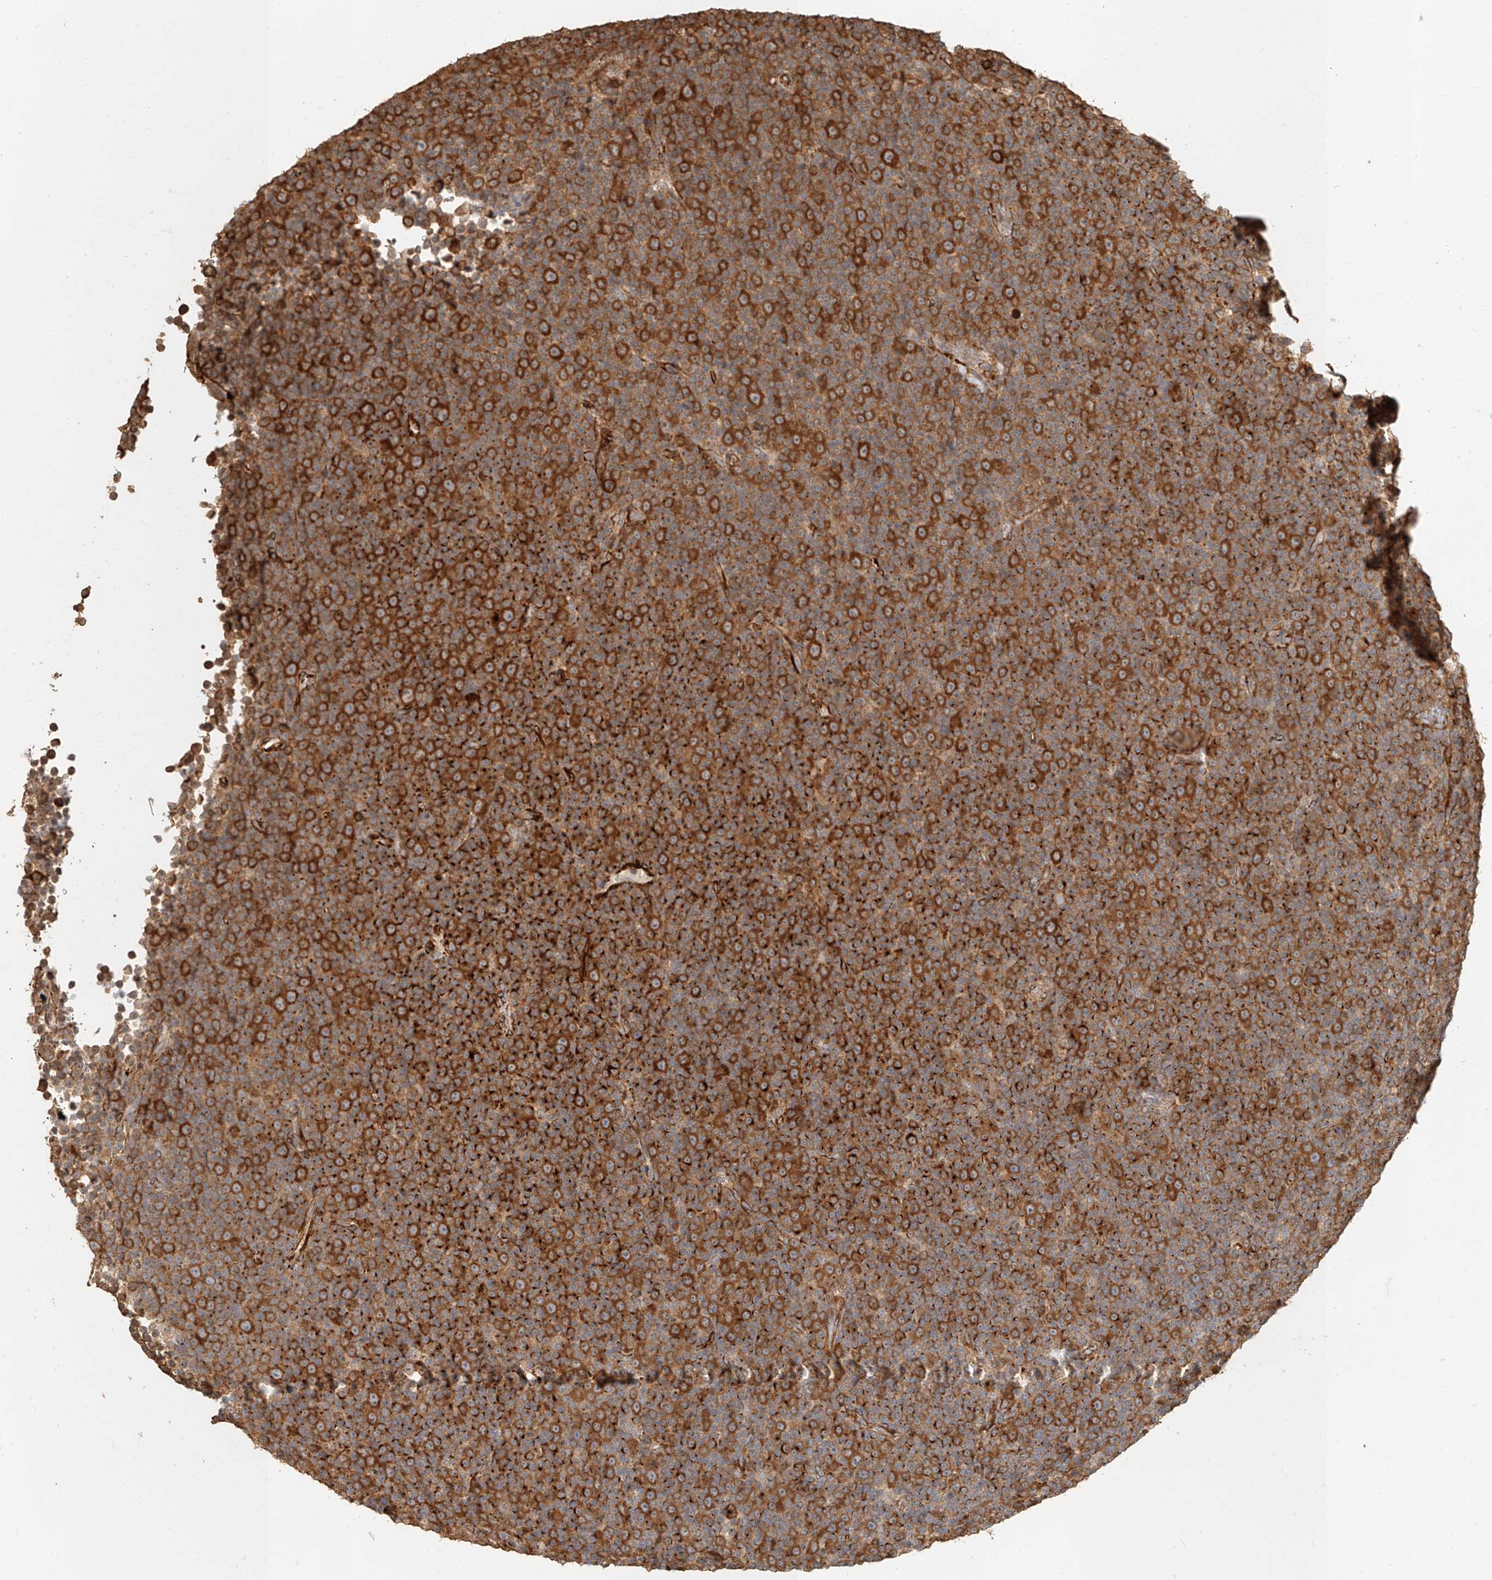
{"staining": {"intensity": "strong", "quantity": ">75%", "location": "cytoplasmic/membranous"}, "tissue": "lymphoma", "cell_type": "Tumor cells", "image_type": "cancer", "snomed": [{"axis": "morphology", "description": "Malignant lymphoma, non-Hodgkin's type, Low grade"}, {"axis": "topography", "description": "Lymph node"}], "caption": "Lymphoma tissue reveals strong cytoplasmic/membranous staining in about >75% of tumor cells Ihc stains the protein of interest in brown and the nuclei are stained blue.", "gene": "NAP1L1", "patient": {"sex": "female", "age": 67}}